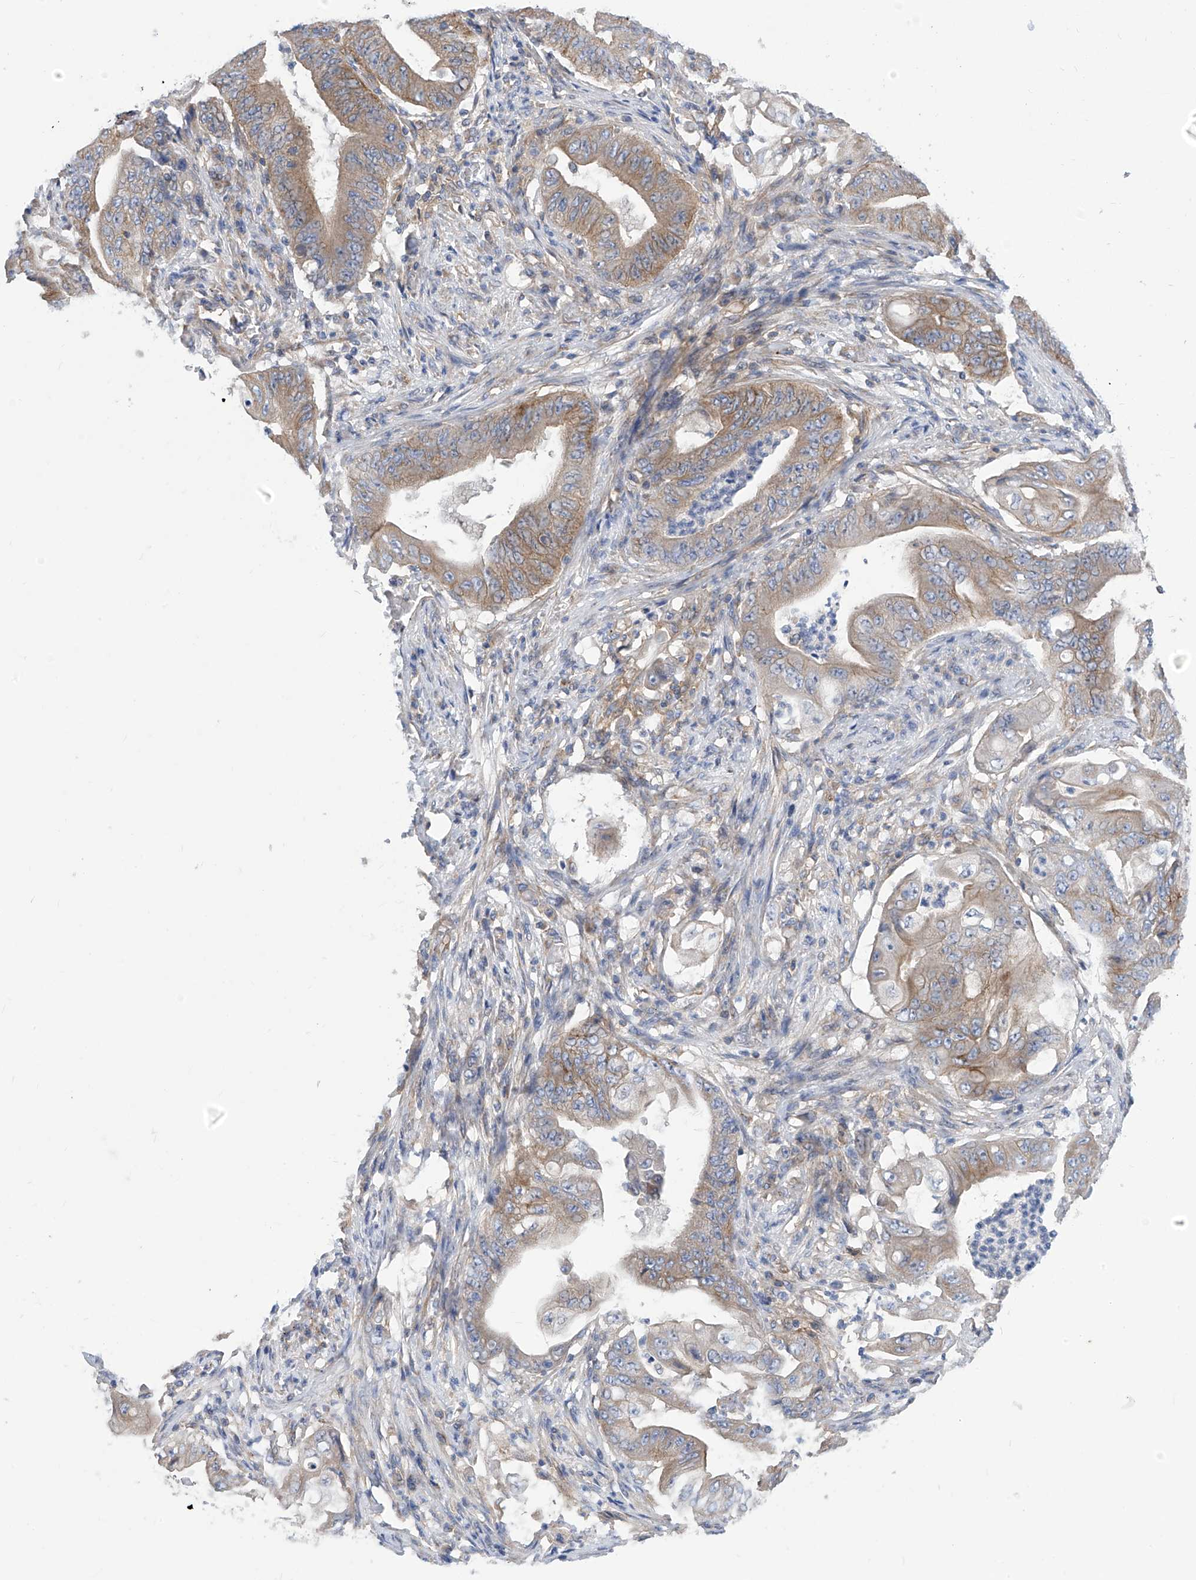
{"staining": {"intensity": "moderate", "quantity": ">75%", "location": "cytoplasmic/membranous"}, "tissue": "stomach cancer", "cell_type": "Tumor cells", "image_type": "cancer", "snomed": [{"axis": "morphology", "description": "Adenocarcinoma, NOS"}, {"axis": "topography", "description": "Stomach"}], "caption": "Approximately >75% of tumor cells in human stomach cancer demonstrate moderate cytoplasmic/membranous protein staining as visualized by brown immunohistochemical staining.", "gene": "P2RX7", "patient": {"sex": "female", "age": 73}}